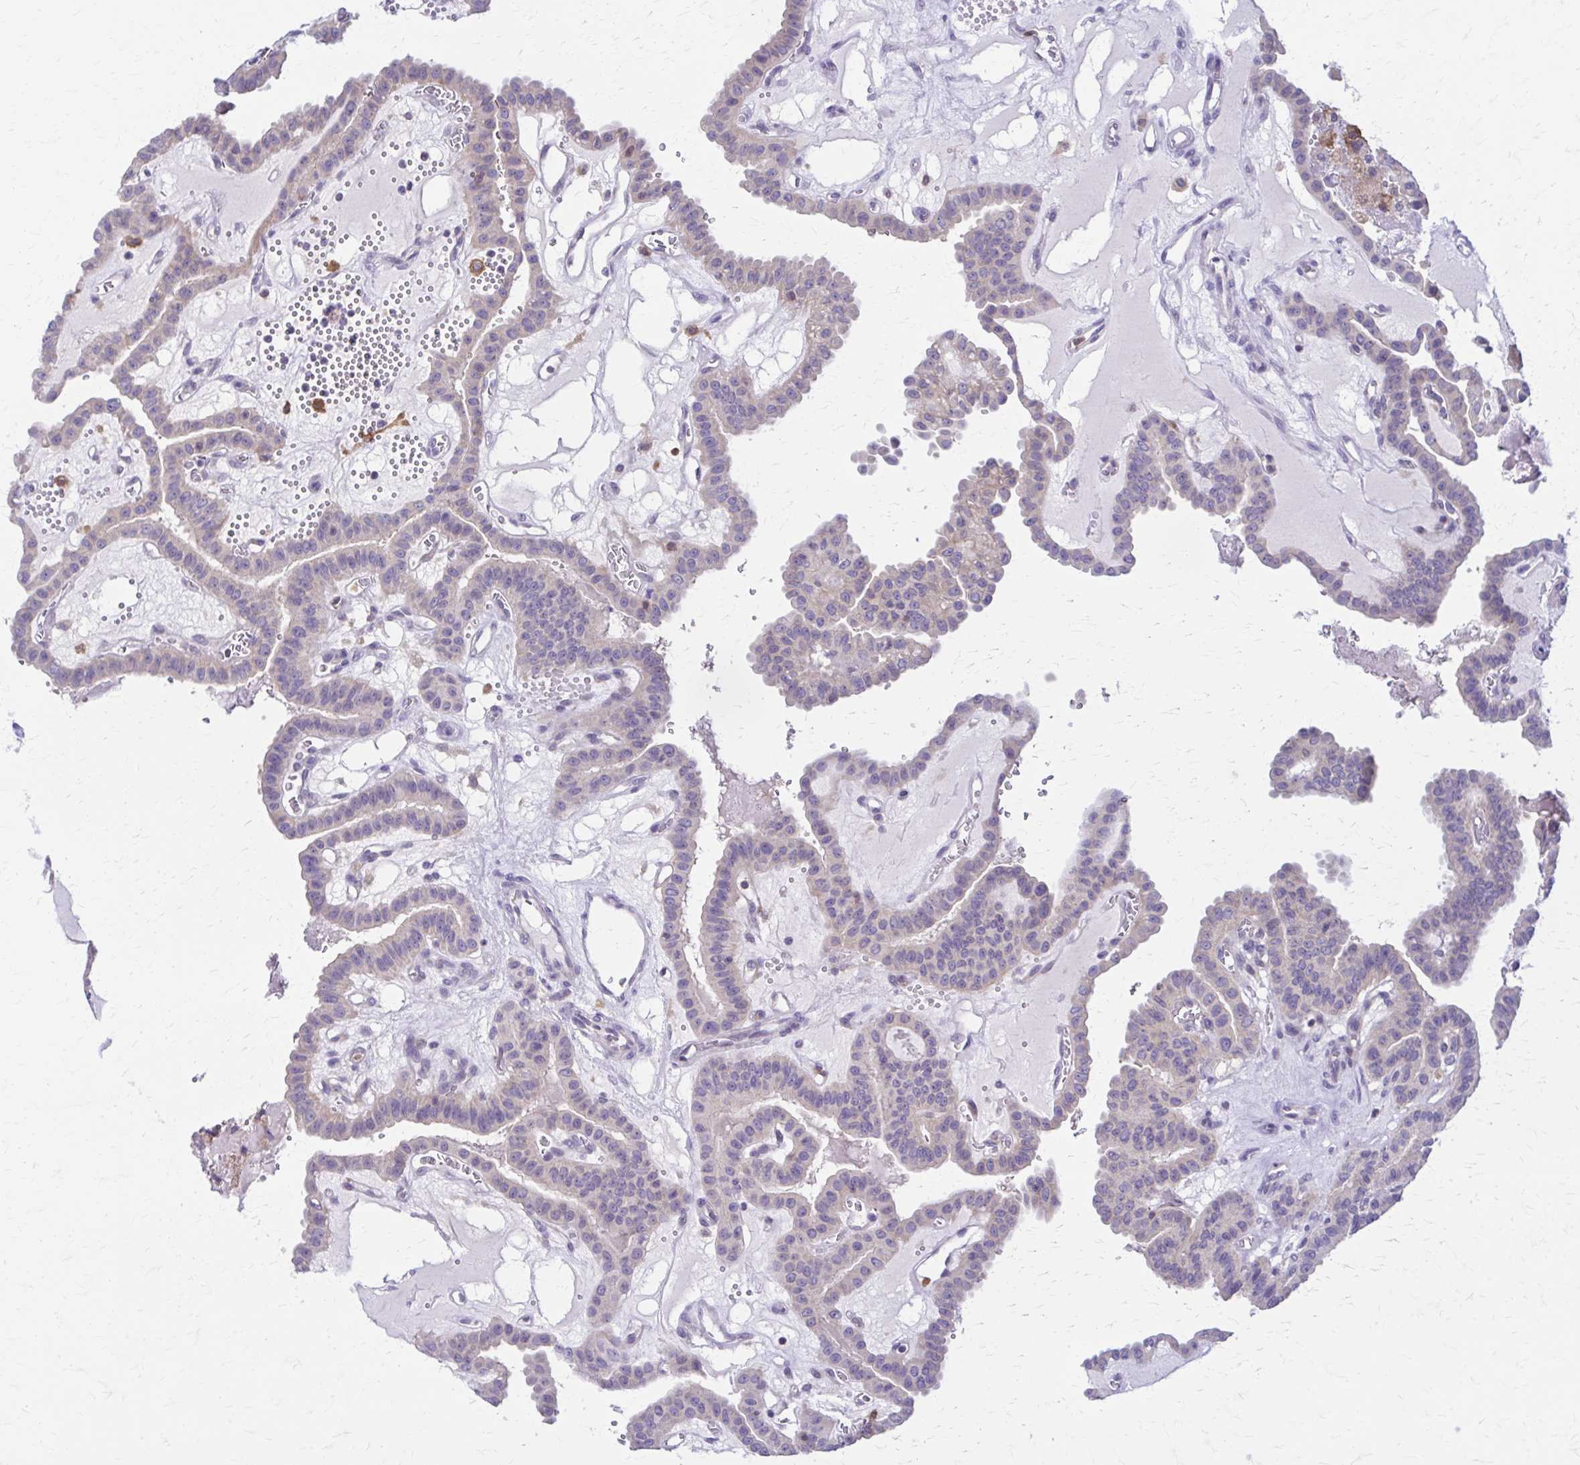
{"staining": {"intensity": "negative", "quantity": "none", "location": "none"}, "tissue": "thyroid cancer", "cell_type": "Tumor cells", "image_type": "cancer", "snomed": [{"axis": "morphology", "description": "Papillary adenocarcinoma, NOS"}, {"axis": "topography", "description": "Thyroid gland"}], "caption": "This is an immunohistochemistry (IHC) histopathology image of thyroid papillary adenocarcinoma. There is no staining in tumor cells.", "gene": "PIK3AP1", "patient": {"sex": "male", "age": 87}}